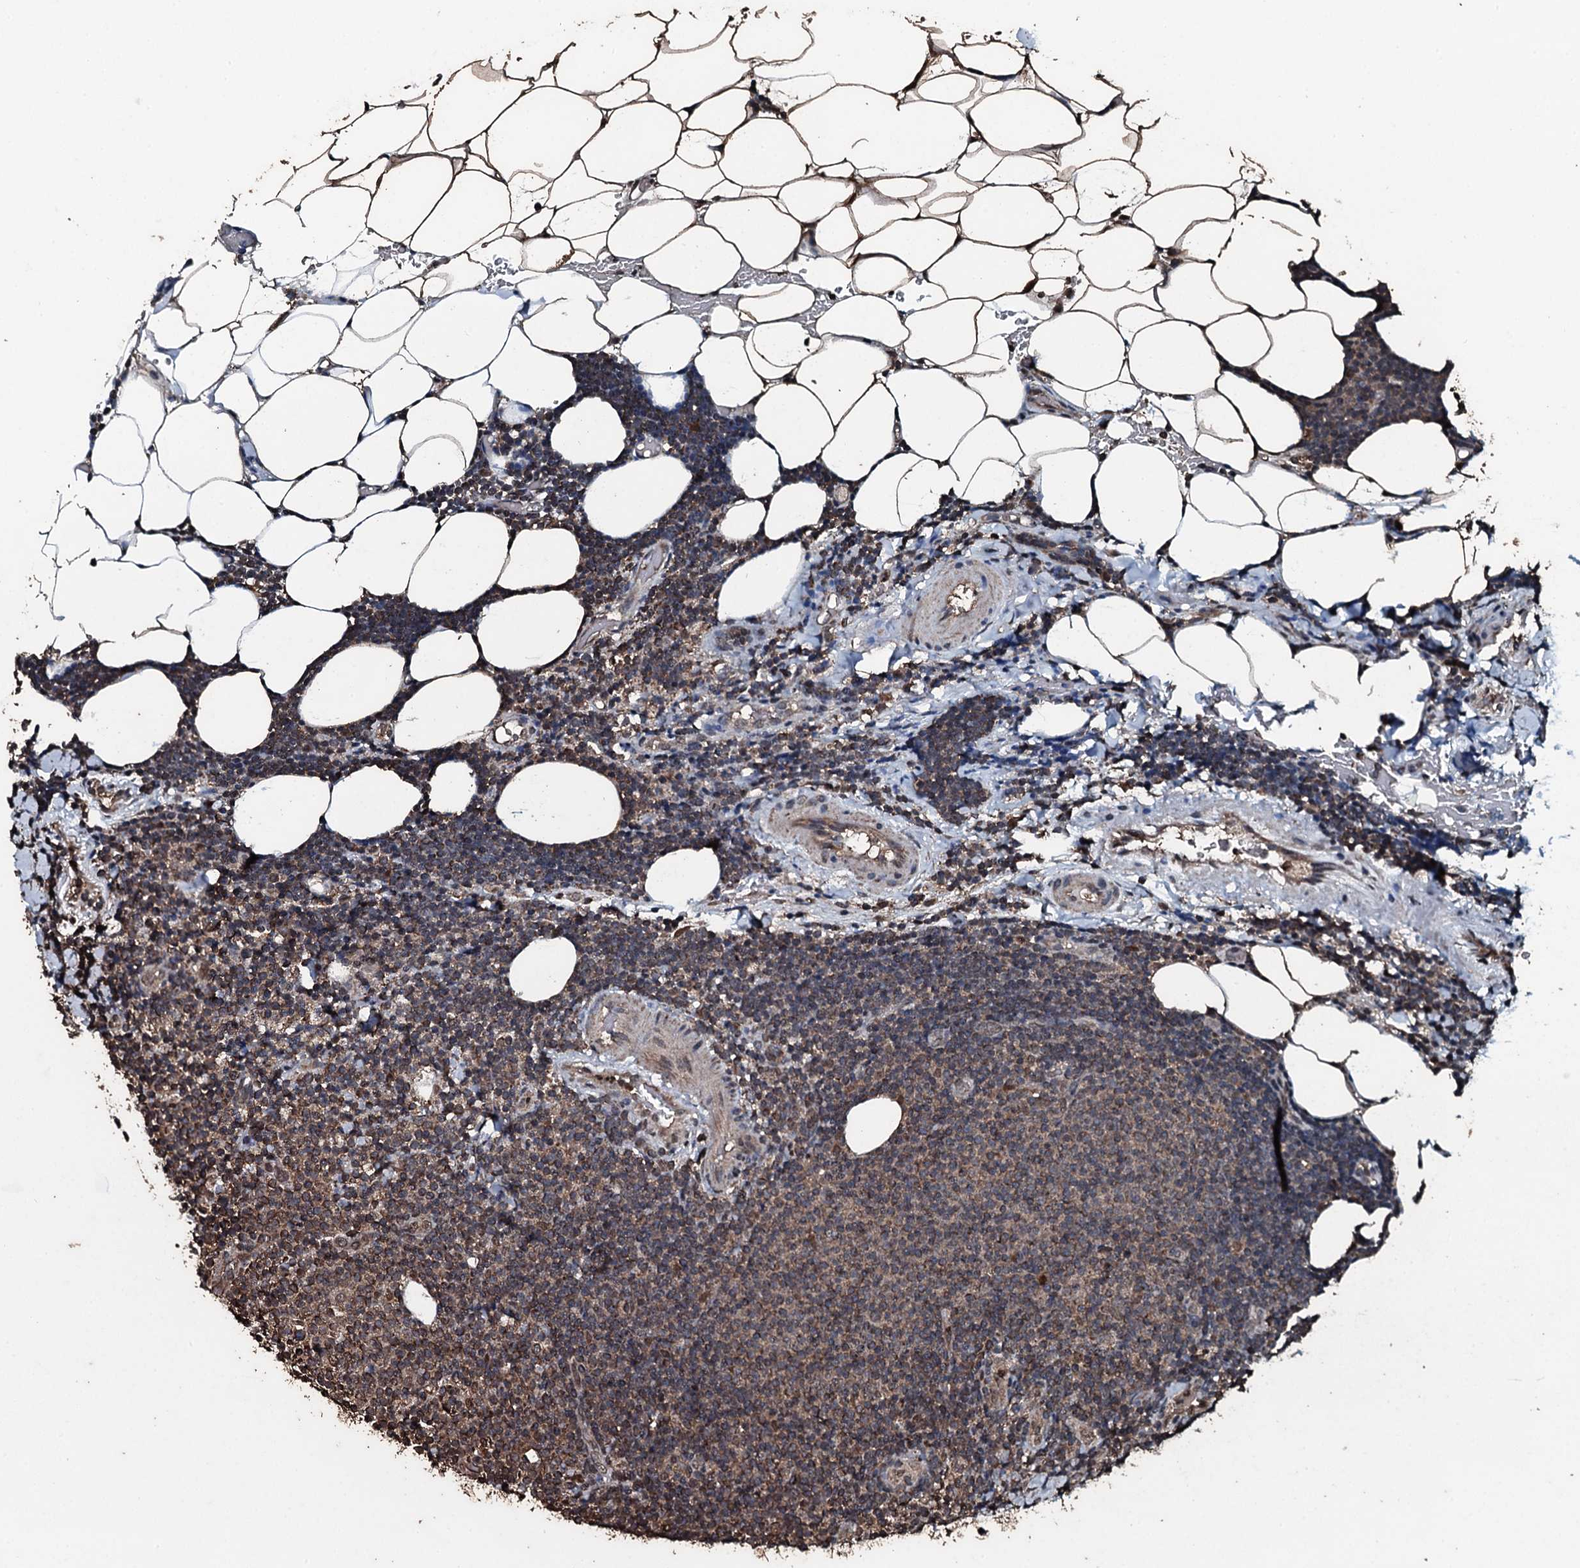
{"staining": {"intensity": "weak", "quantity": "25%-75%", "location": "nuclear"}, "tissue": "lymphoma", "cell_type": "Tumor cells", "image_type": "cancer", "snomed": [{"axis": "morphology", "description": "Malignant lymphoma, non-Hodgkin's type, Low grade"}, {"axis": "topography", "description": "Lymph node"}], "caption": "A histopathology image of low-grade malignant lymphoma, non-Hodgkin's type stained for a protein displays weak nuclear brown staining in tumor cells.", "gene": "FAAP24", "patient": {"sex": "male", "age": 66}}